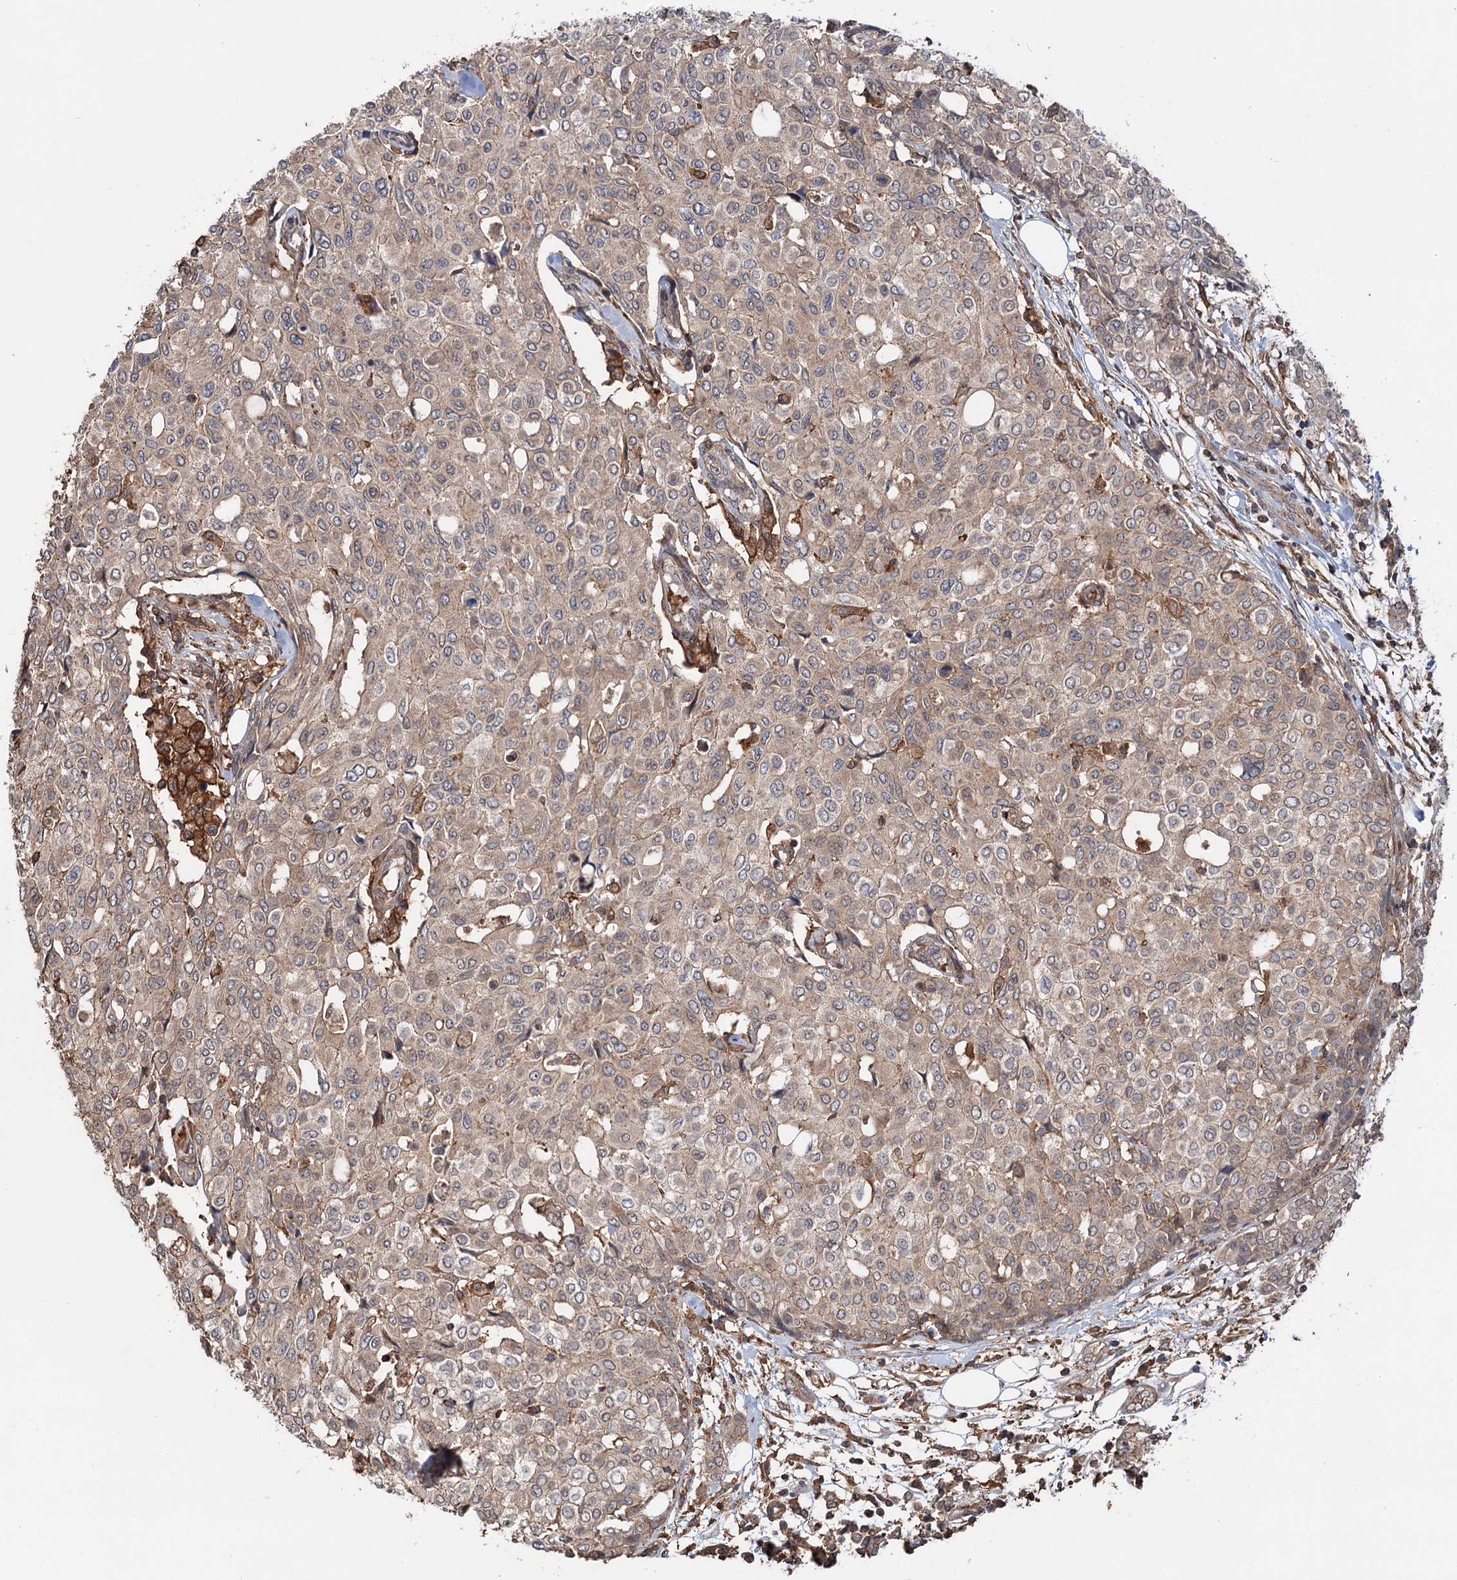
{"staining": {"intensity": "weak", "quantity": ">75%", "location": "cytoplasmic/membranous"}, "tissue": "breast cancer", "cell_type": "Tumor cells", "image_type": "cancer", "snomed": [{"axis": "morphology", "description": "Lobular carcinoma"}, {"axis": "topography", "description": "Breast"}], "caption": "High-magnification brightfield microscopy of breast cancer (lobular carcinoma) stained with DAB (3,3'-diaminobenzidine) (brown) and counterstained with hematoxylin (blue). tumor cells exhibit weak cytoplasmic/membranous positivity is identified in approximately>75% of cells. The protein is shown in brown color, while the nuclei are stained blue.", "gene": "GRIP1", "patient": {"sex": "female", "age": 51}}